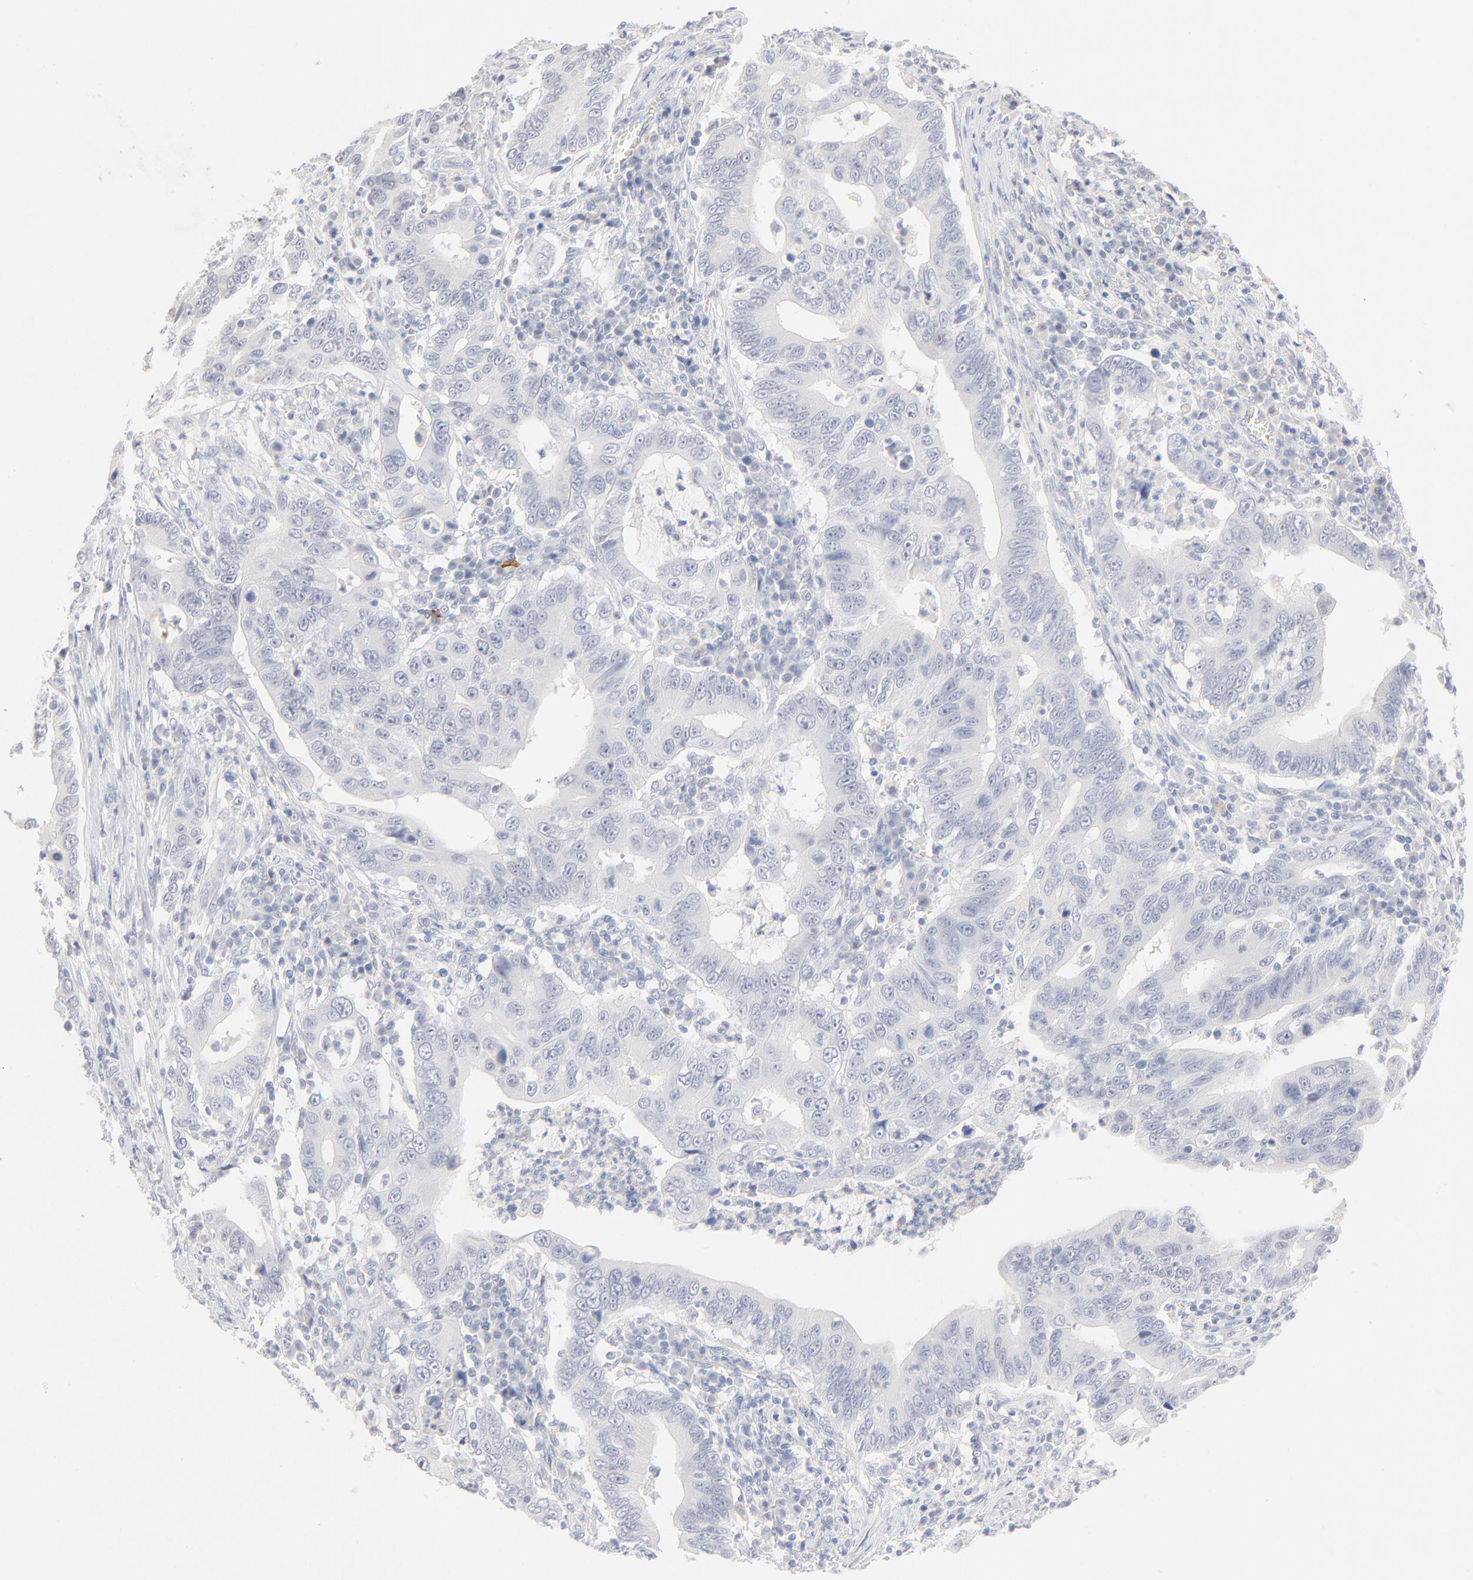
{"staining": {"intensity": "negative", "quantity": "none", "location": "none"}, "tissue": "stomach cancer", "cell_type": "Tumor cells", "image_type": "cancer", "snomed": [{"axis": "morphology", "description": "Adenocarcinoma, NOS"}, {"axis": "topography", "description": "Stomach, upper"}], "caption": "The histopathology image demonstrates no significant positivity in tumor cells of adenocarcinoma (stomach).", "gene": "ONECUT1", "patient": {"sex": "male", "age": 63}}